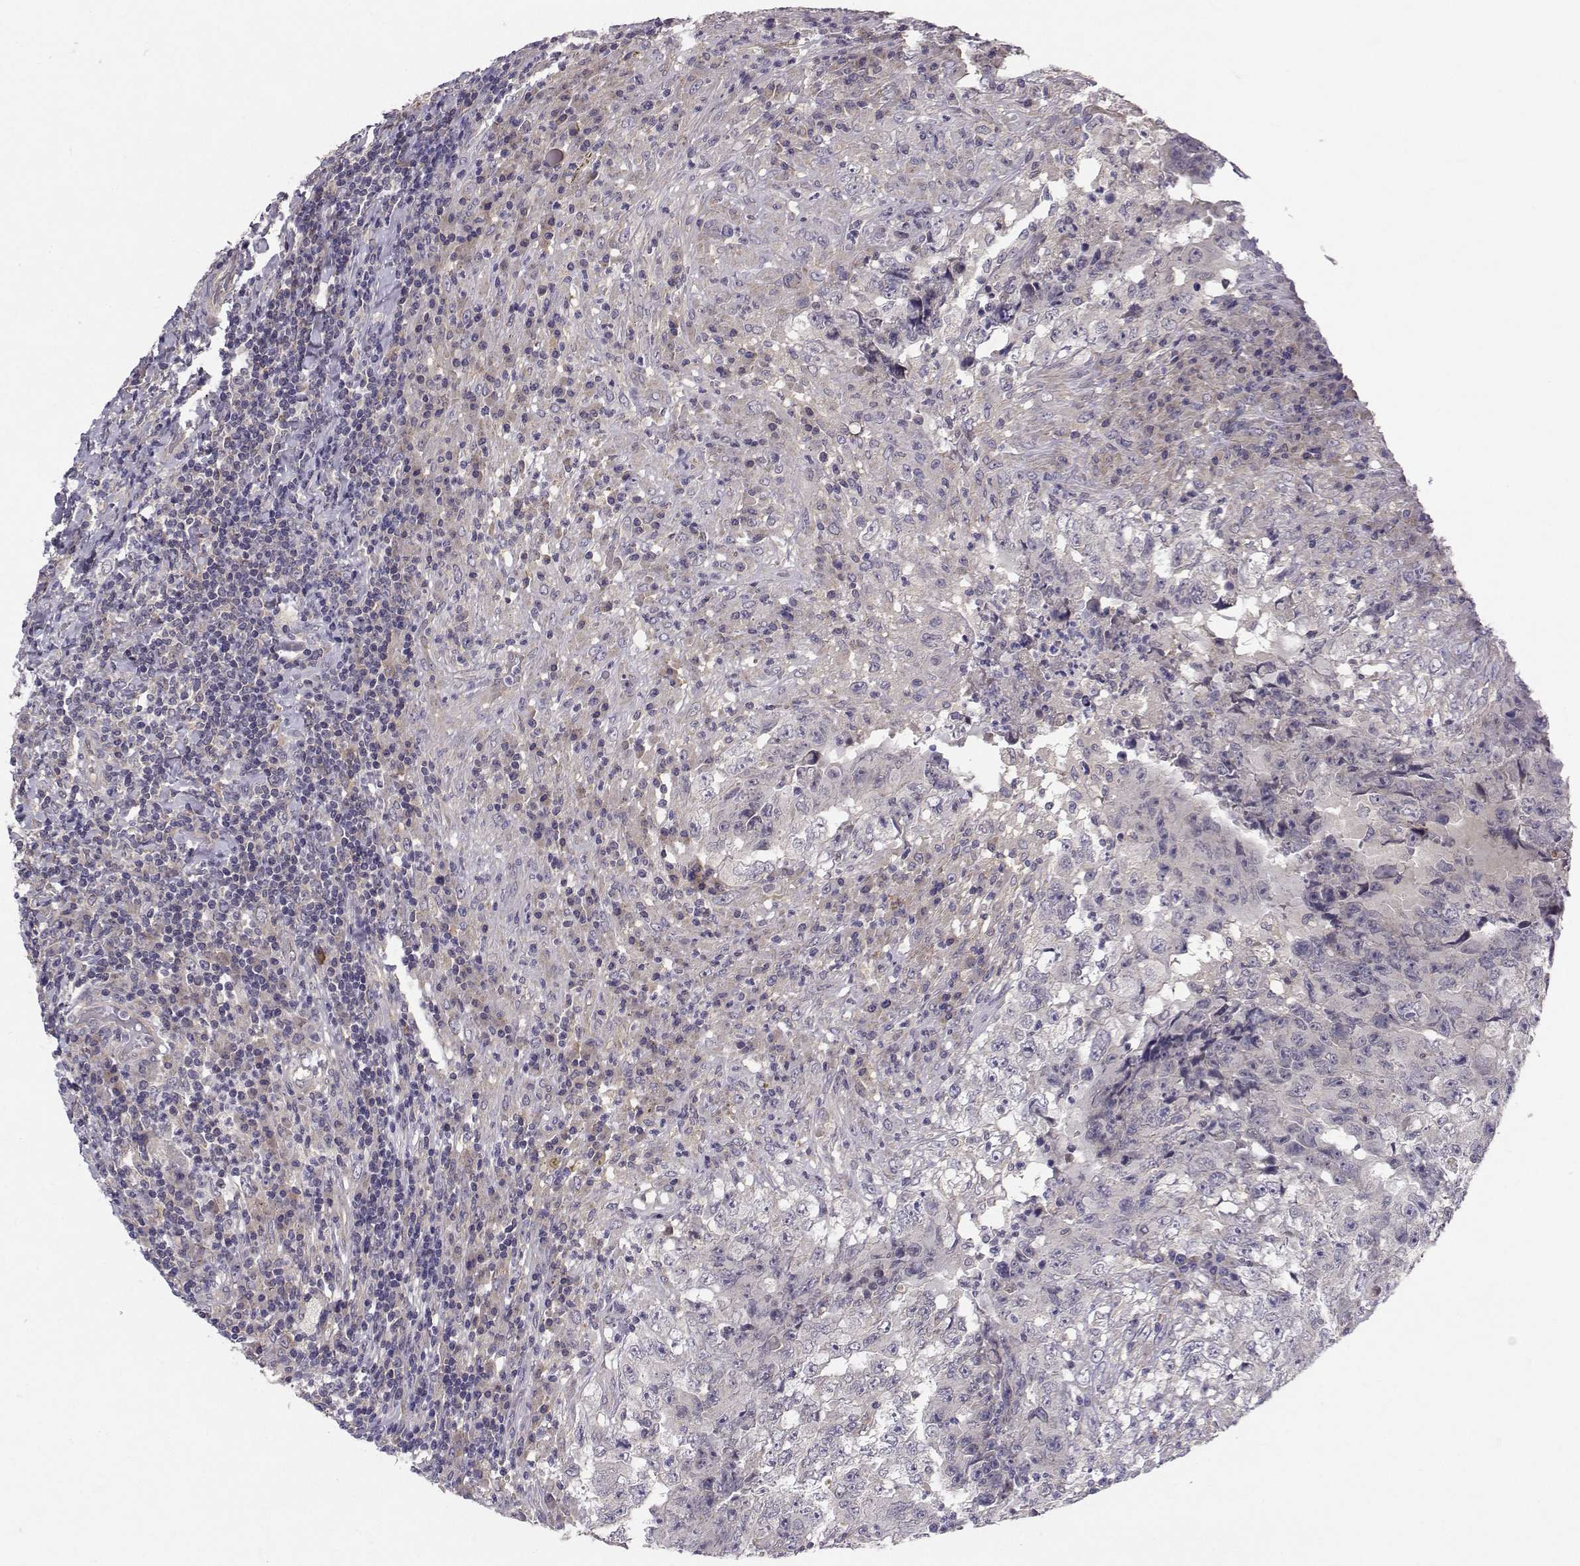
{"staining": {"intensity": "negative", "quantity": "none", "location": "none"}, "tissue": "testis cancer", "cell_type": "Tumor cells", "image_type": "cancer", "snomed": [{"axis": "morphology", "description": "Necrosis, NOS"}, {"axis": "morphology", "description": "Carcinoma, Embryonal, NOS"}, {"axis": "topography", "description": "Testis"}], "caption": "This is an IHC image of human testis cancer (embryonal carcinoma). There is no staining in tumor cells.", "gene": "PEX5L", "patient": {"sex": "male", "age": 19}}